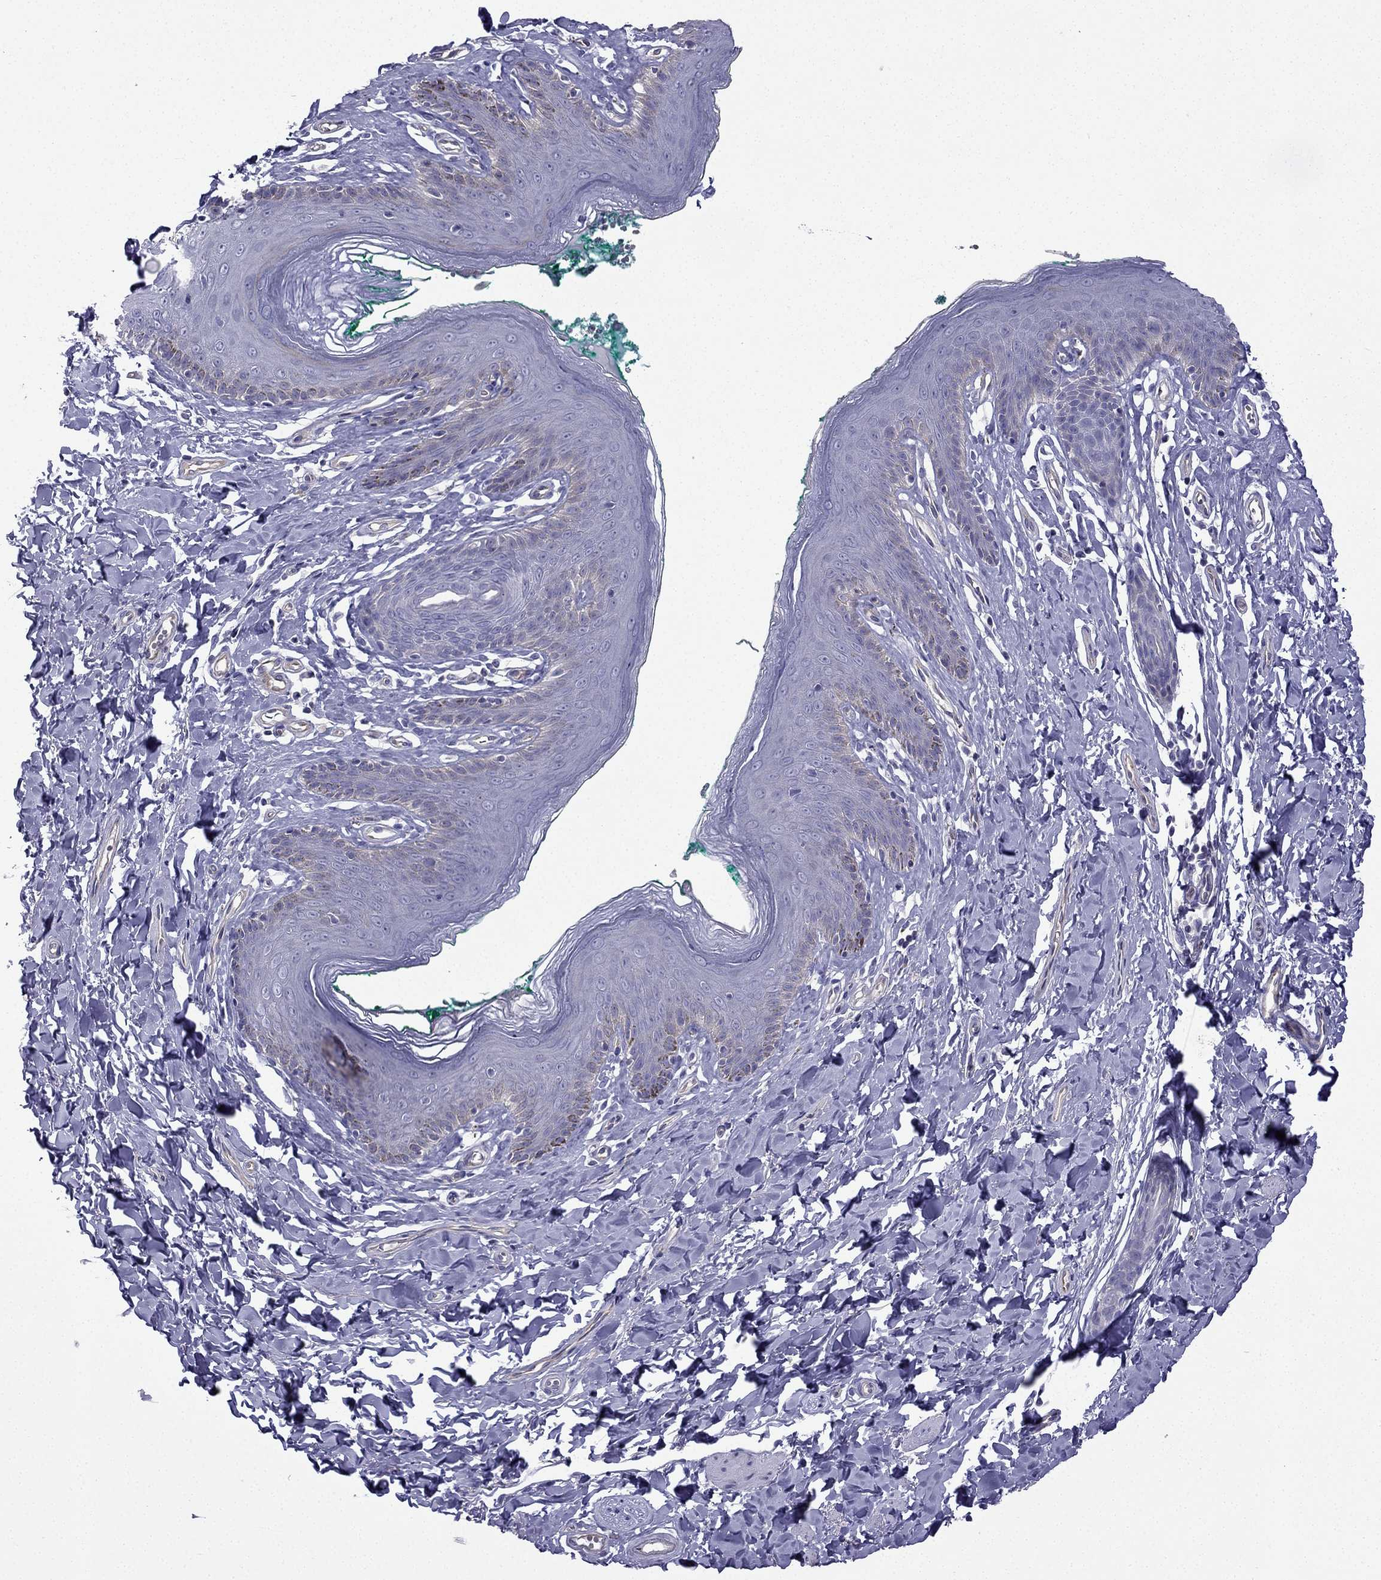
{"staining": {"intensity": "negative", "quantity": "none", "location": "none"}, "tissue": "skin", "cell_type": "Epidermal cells", "image_type": "normal", "snomed": [{"axis": "morphology", "description": "Normal tissue, NOS"}, {"axis": "topography", "description": "Vulva"}], "caption": "Micrograph shows no significant protein staining in epidermal cells of unremarkable skin.", "gene": "GJA8", "patient": {"sex": "female", "age": 66}}